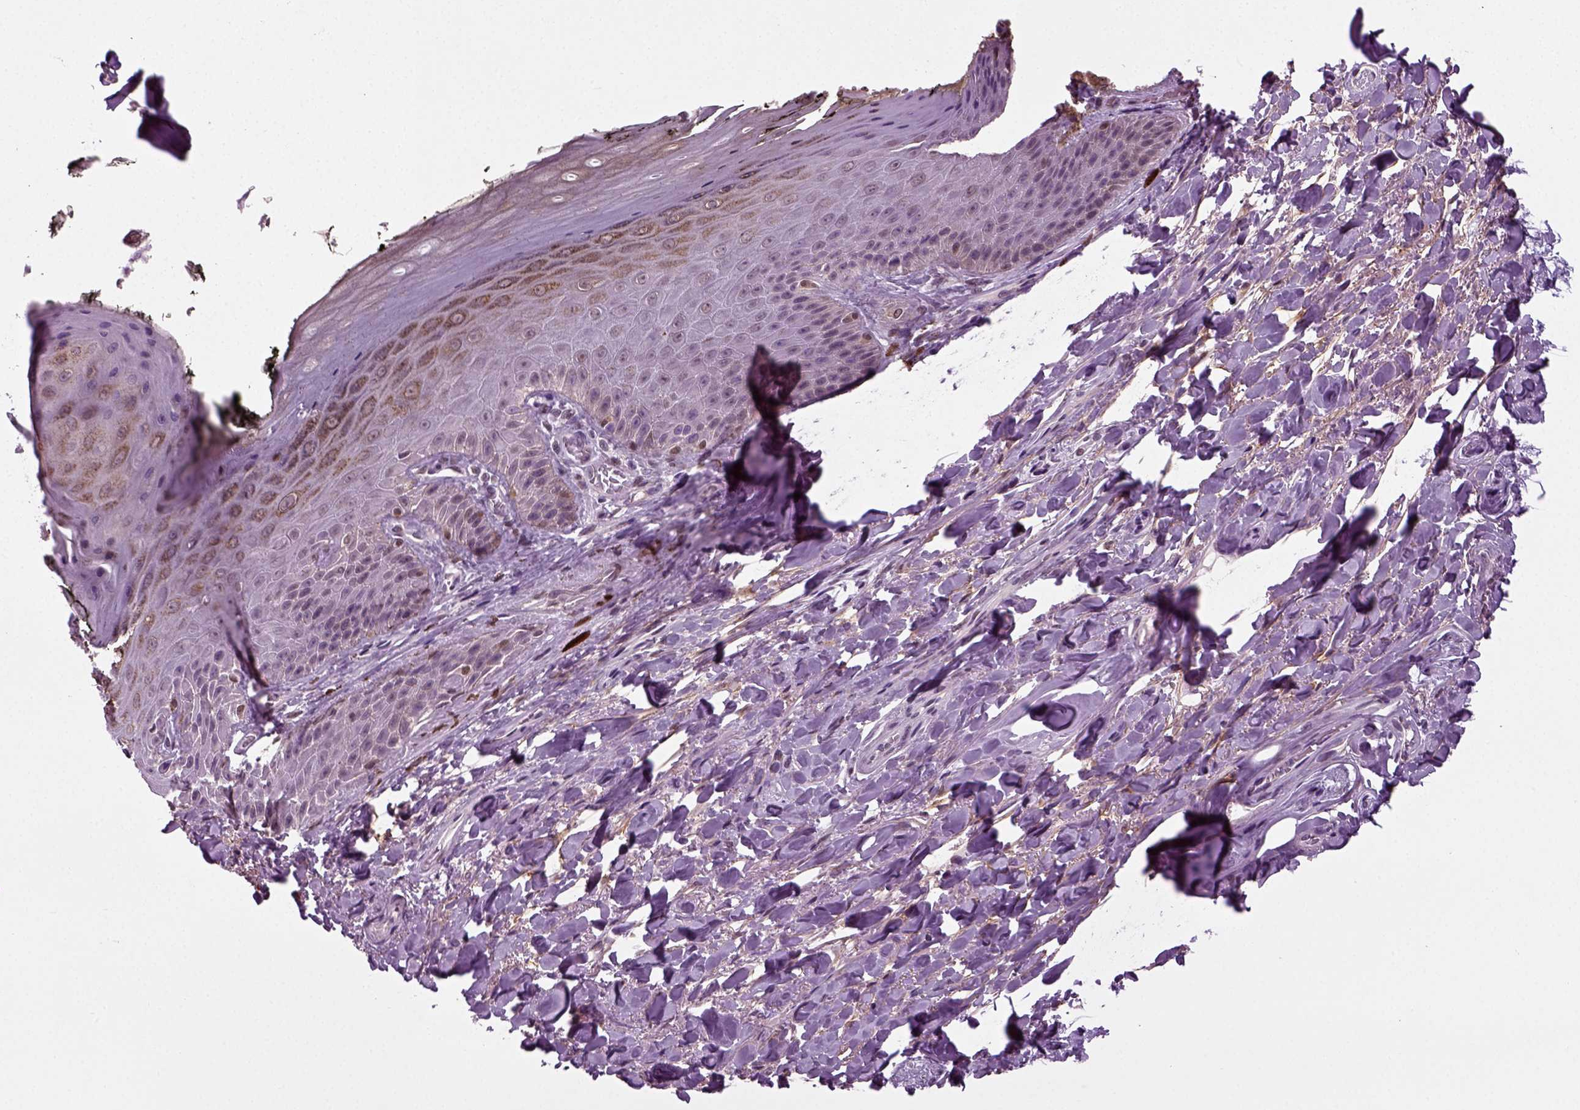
{"staining": {"intensity": "moderate", "quantity": "<25%", "location": "cytoplasmic/membranous"}, "tissue": "skin", "cell_type": "Epidermal cells", "image_type": "normal", "snomed": [{"axis": "morphology", "description": "Normal tissue, NOS"}, {"axis": "topography", "description": "Anal"}, {"axis": "topography", "description": "Peripheral nerve tissue"}], "caption": "A low amount of moderate cytoplasmic/membranous staining is identified in about <25% of epidermal cells in unremarkable skin.", "gene": "RCOR3", "patient": {"sex": "male", "age": 53}}